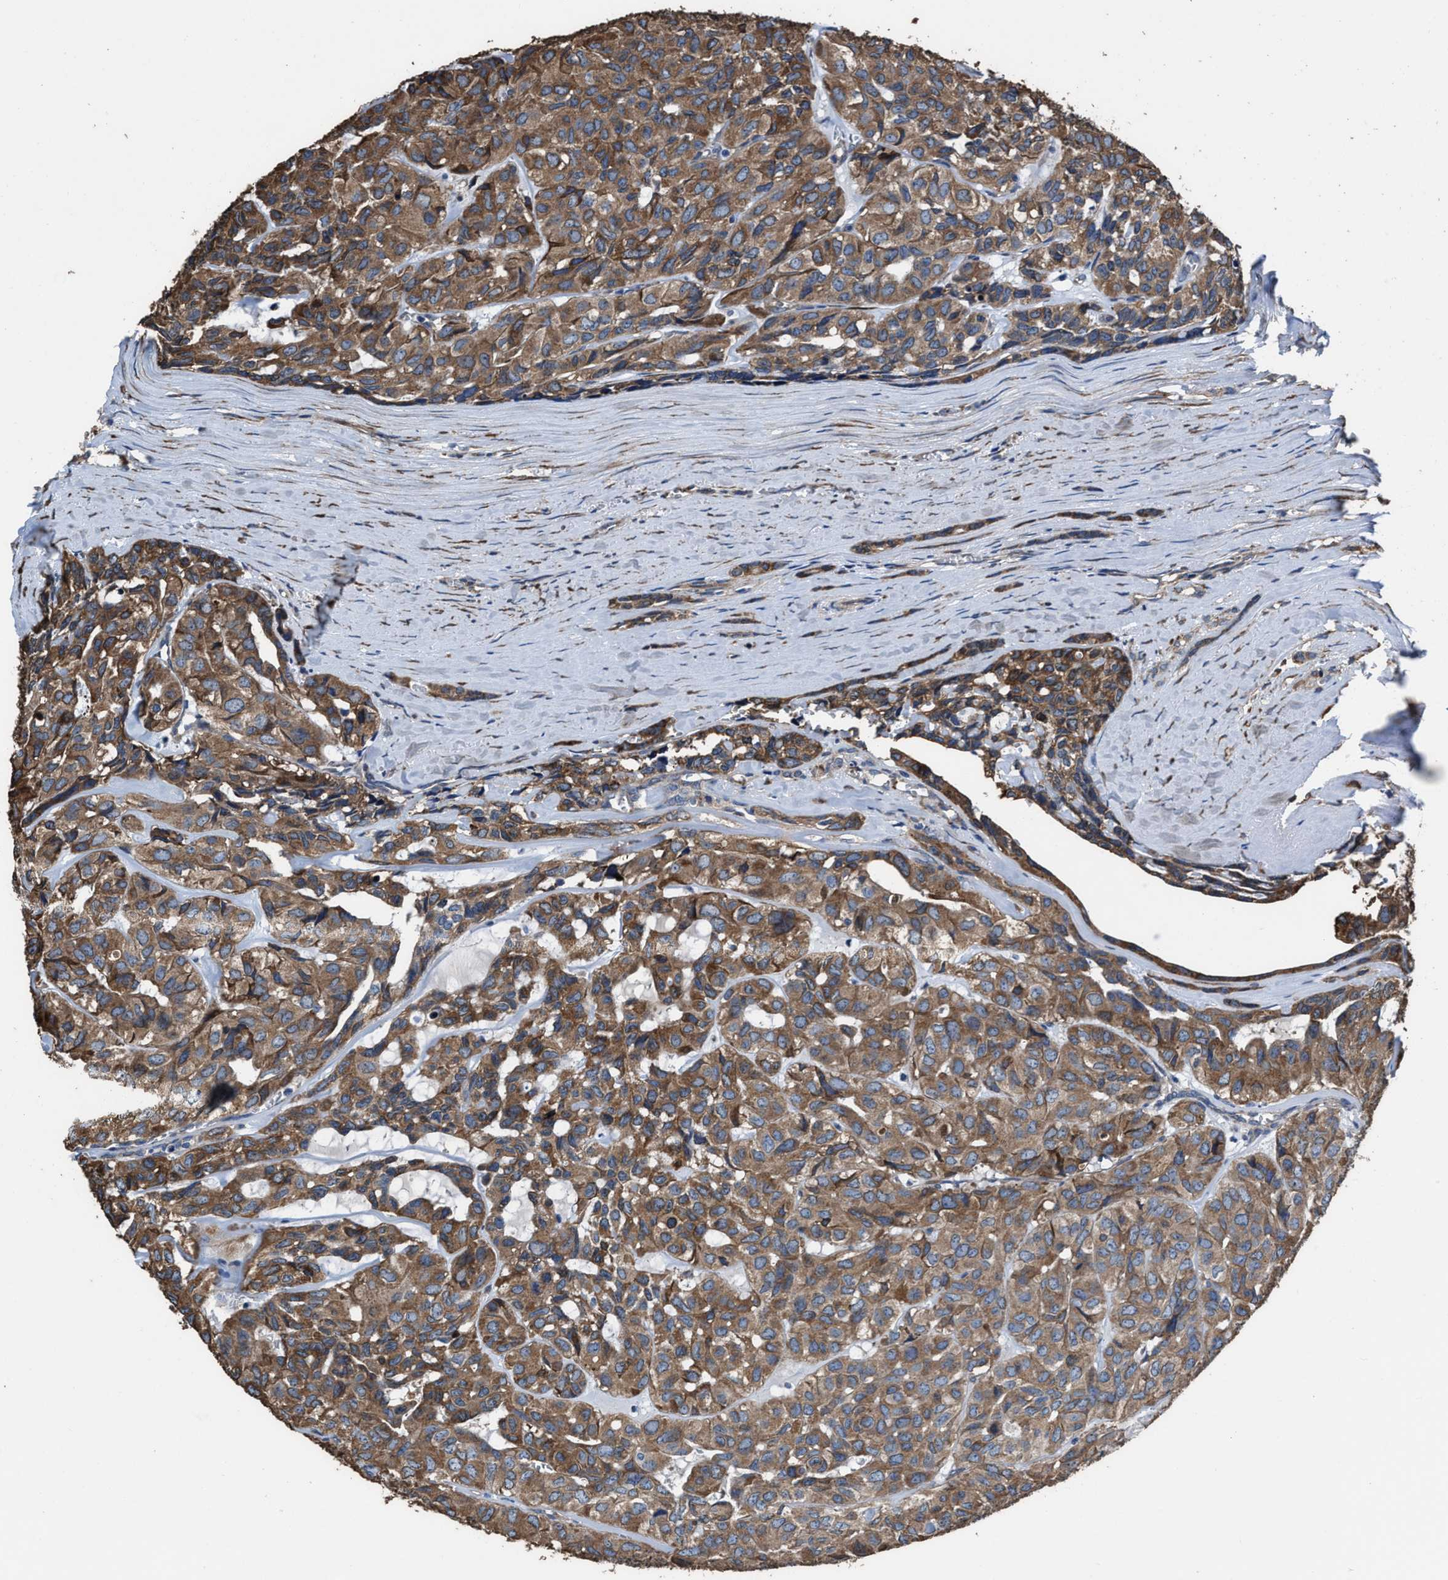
{"staining": {"intensity": "moderate", "quantity": ">75%", "location": "cytoplasmic/membranous"}, "tissue": "head and neck cancer", "cell_type": "Tumor cells", "image_type": "cancer", "snomed": [{"axis": "morphology", "description": "Adenocarcinoma, NOS"}, {"axis": "topography", "description": "Salivary gland, NOS"}, {"axis": "topography", "description": "Head-Neck"}], "caption": "An immunohistochemistry (IHC) histopathology image of neoplastic tissue is shown. Protein staining in brown labels moderate cytoplasmic/membranous positivity in adenocarcinoma (head and neck) within tumor cells.", "gene": "IDNK", "patient": {"sex": "female", "age": 76}}